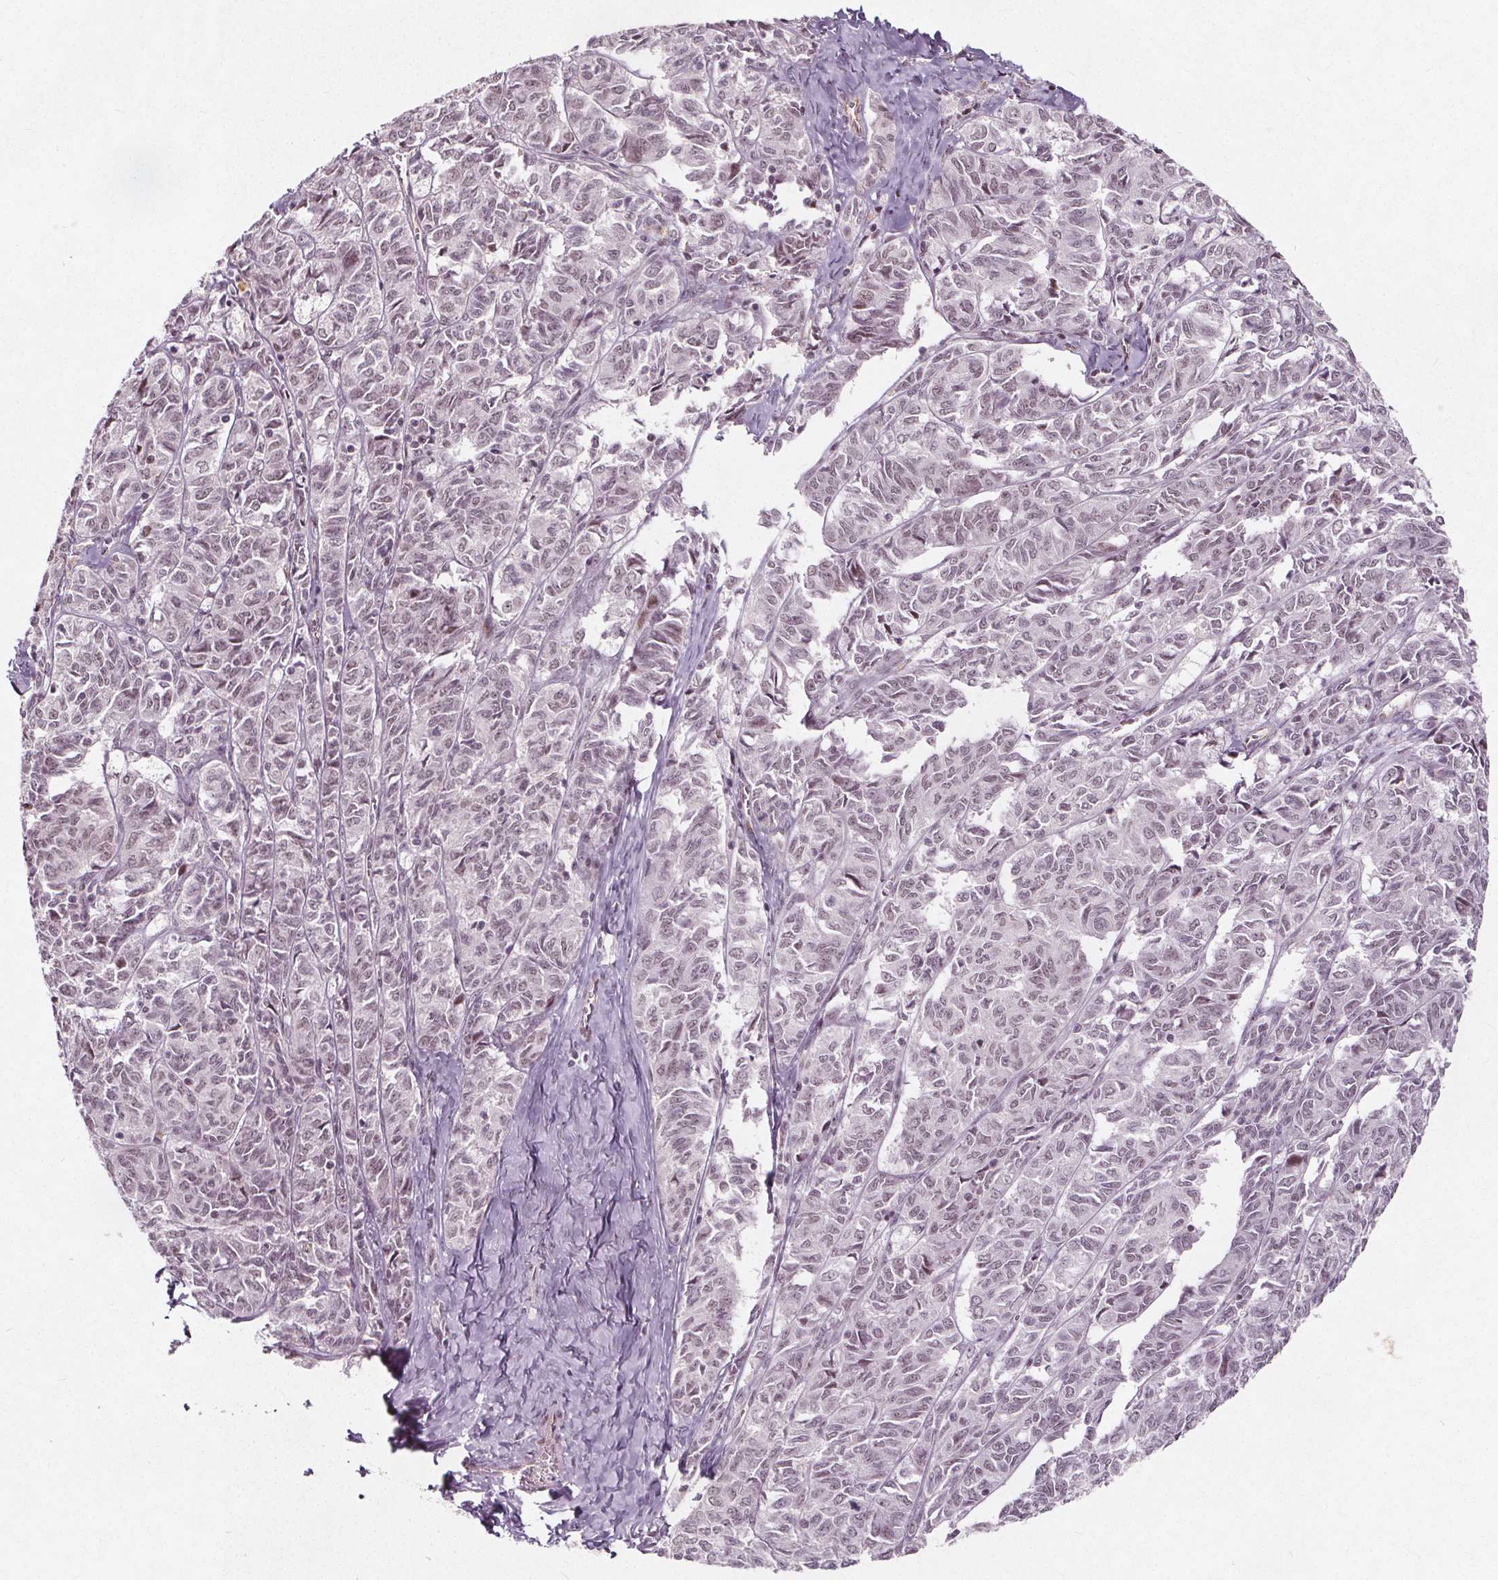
{"staining": {"intensity": "weak", "quantity": "25%-75%", "location": "nuclear"}, "tissue": "ovarian cancer", "cell_type": "Tumor cells", "image_type": "cancer", "snomed": [{"axis": "morphology", "description": "Carcinoma, endometroid"}, {"axis": "topography", "description": "Ovary"}], "caption": "Immunohistochemical staining of ovarian endometroid carcinoma exhibits low levels of weak nuclear protein expression in approximately 25%-75% of tumor cells.", "gene": "TAF6L", "patient": {"sex": "female", "age": 80}}